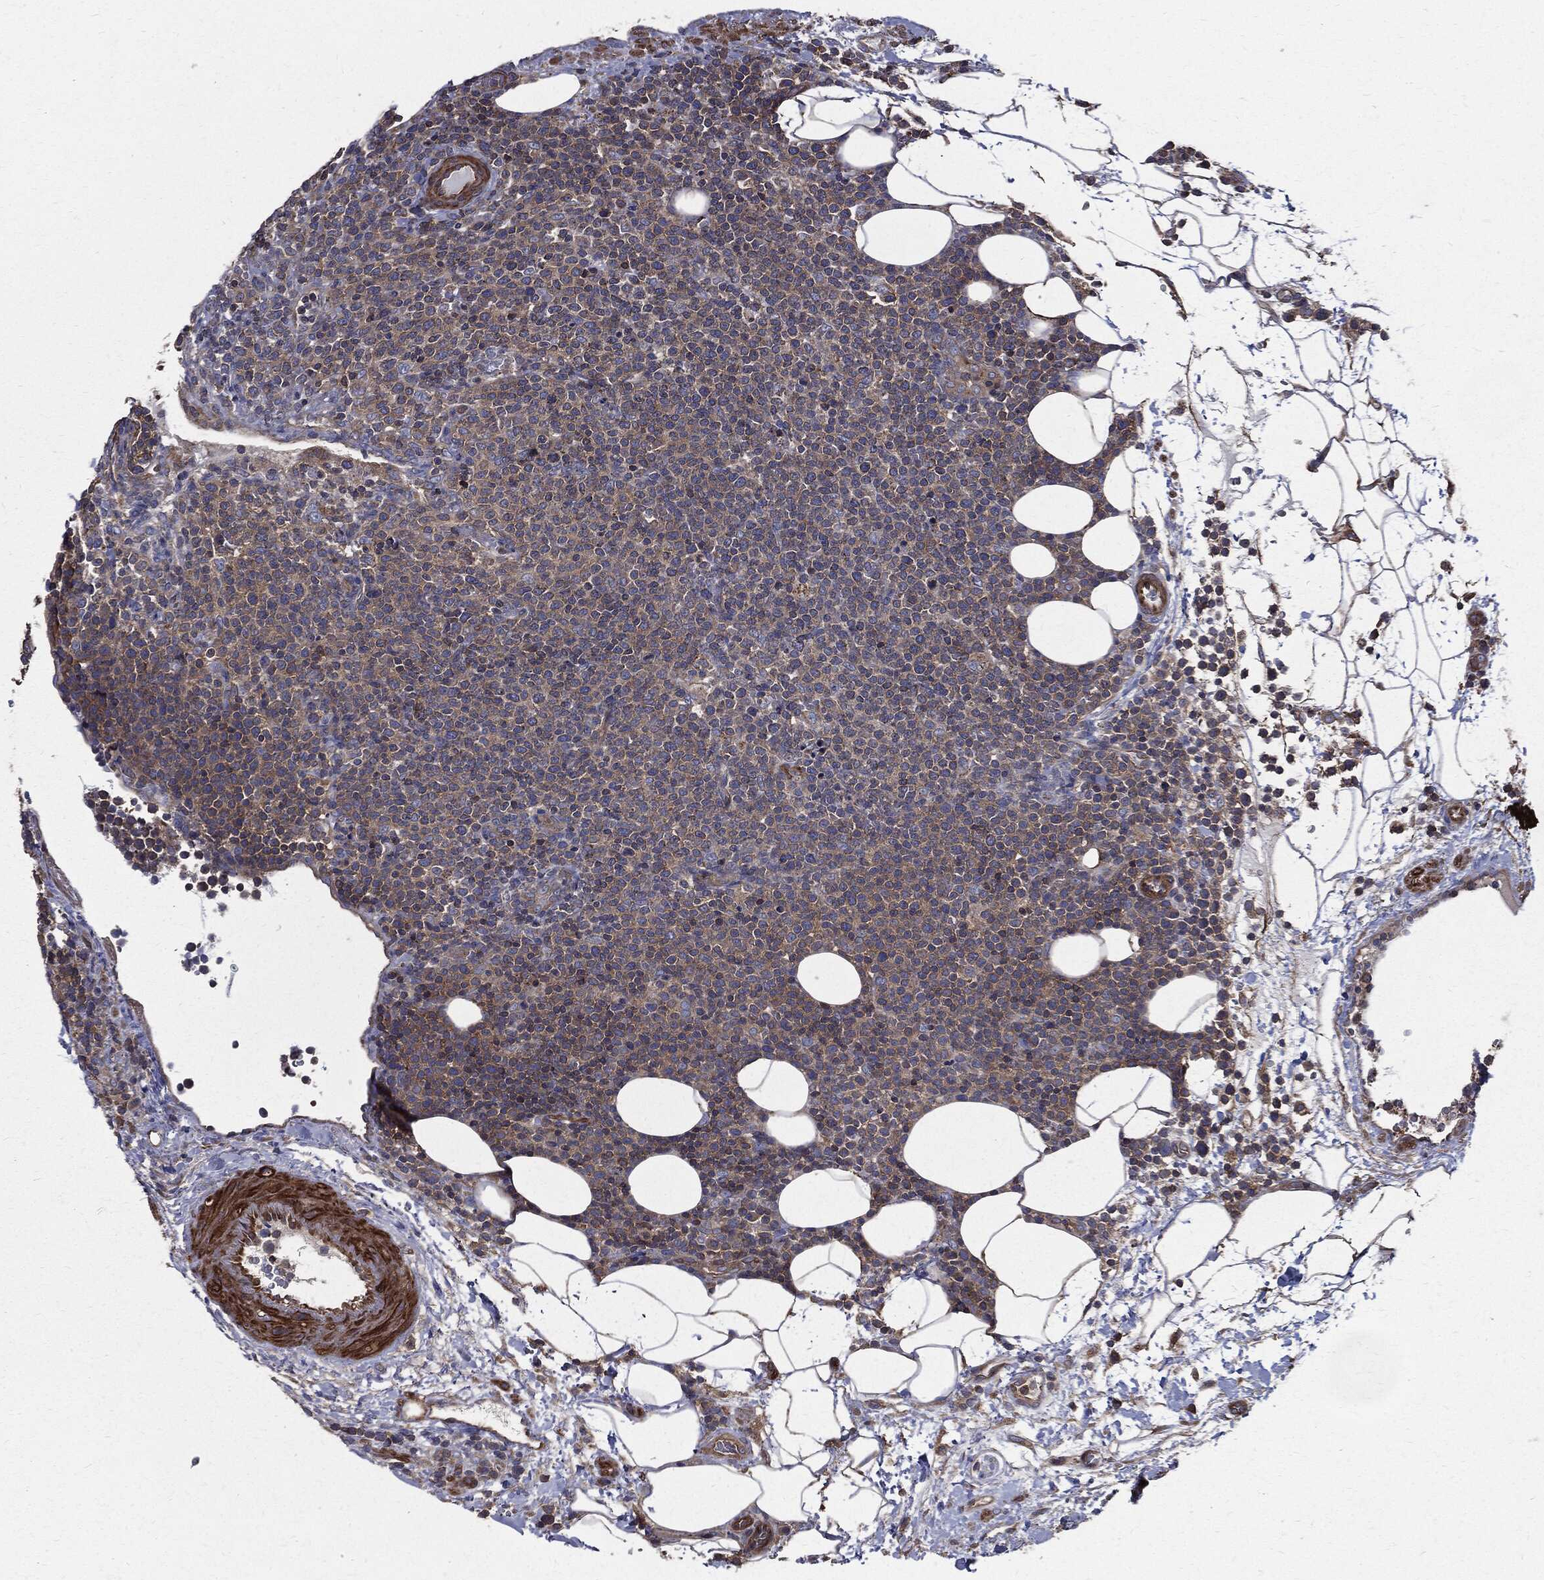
{"staining": {"intensity": "negative", "quantity": "none", "location": "none"}, "tissue": "lymphoma", "cell_type": "Tumor cells", "image_type": "cancer", "snomed": [{"axis": "morphology", "description": "Malignant lymphoma, non-Hodgkin's type, High grade"}, {"axis": "topography", "description": "Lymph node"}], "caption": "The immunohistochemistry (IHC) photomicrograph has no significant positivity in tumor cells of lymphoma tissue.", "gene": "PDCD6IP", "patient": {"sex": "male", "age": 61}}